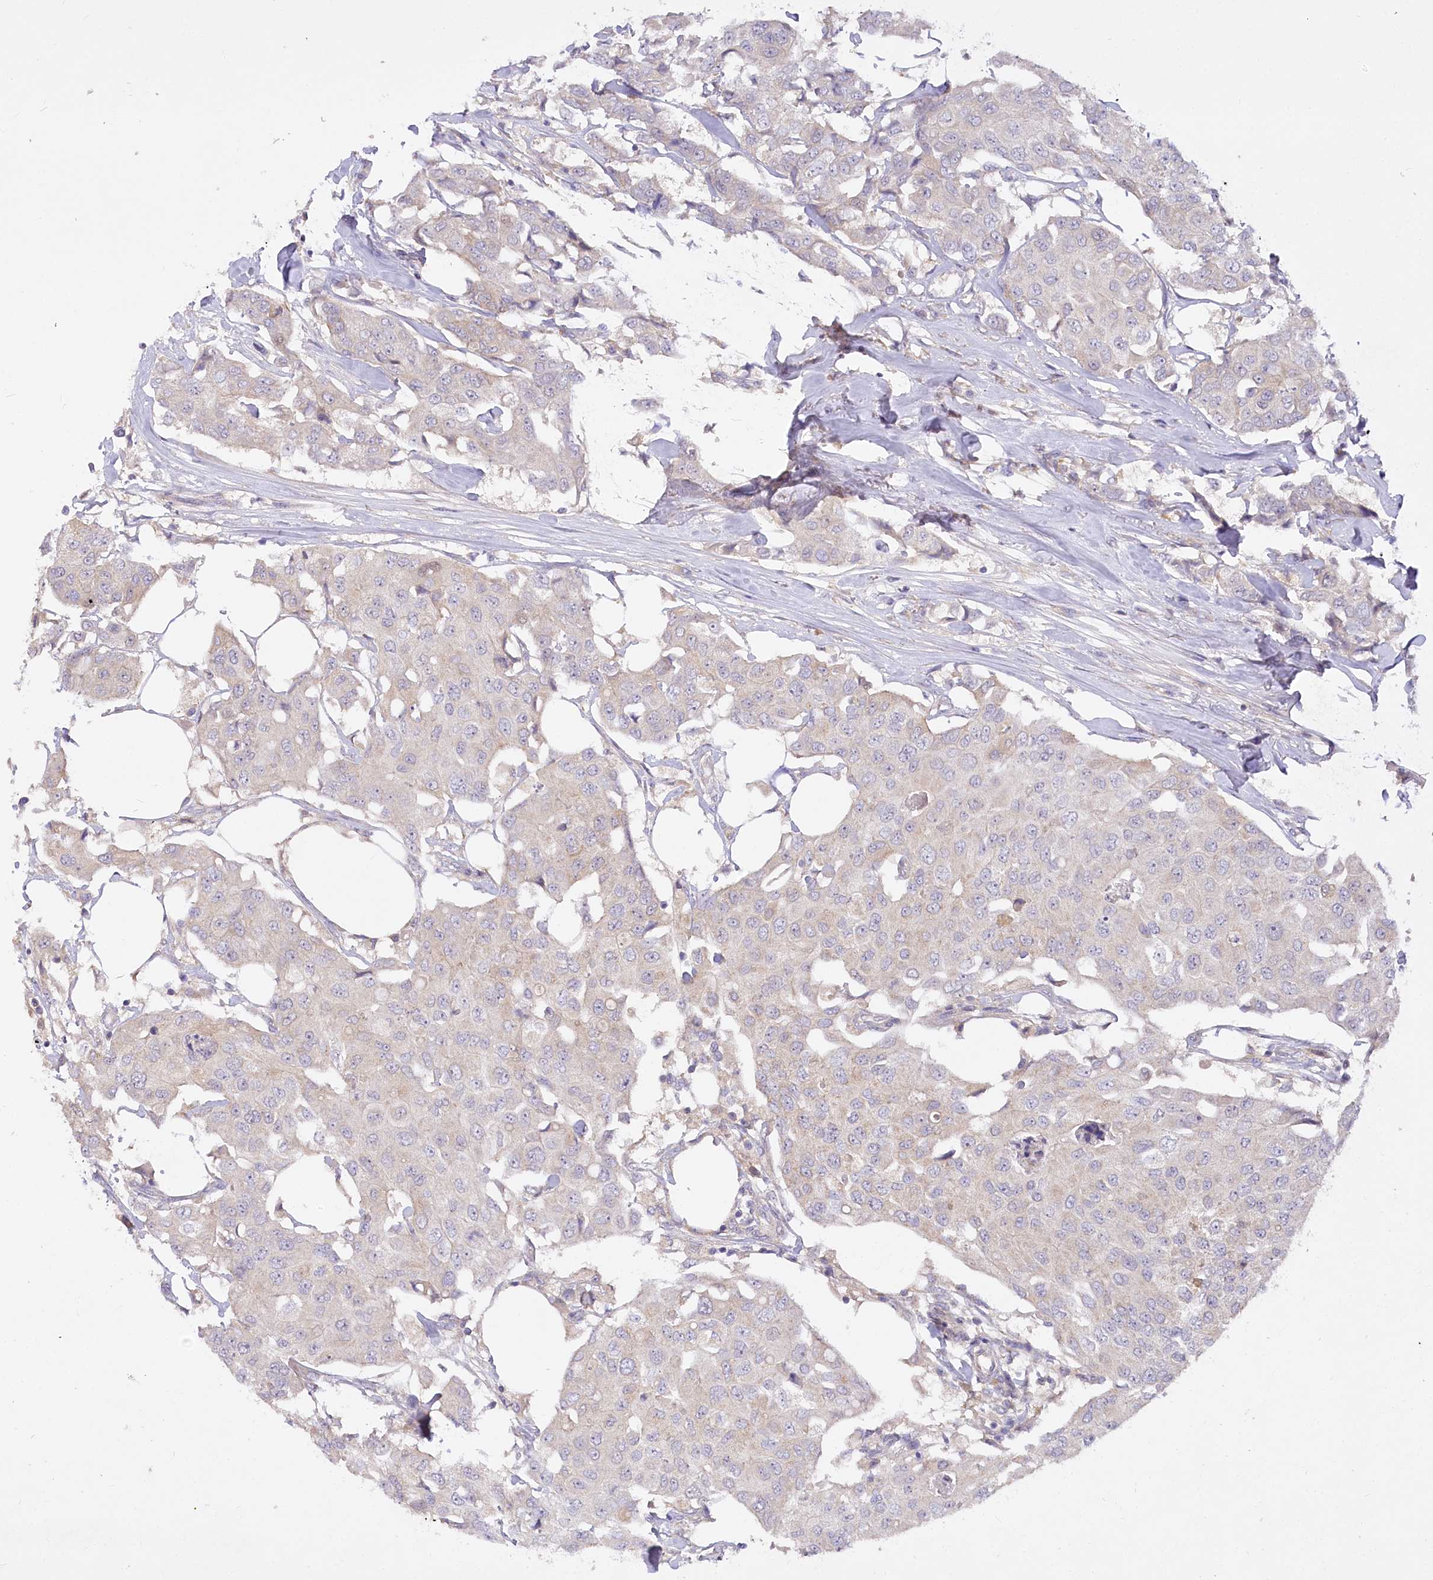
{"staining": {"intensity": "weak", "quantity": "<25%", "location": "cytoplasmic/membranous"}, "tissue": "breast cancer", "cell_type": "Tumor cells", "image_type": "cancer", "snomed": [{"axis": "morphology", "description": "Duct carcinoma"}, {"axis": "topography", "description": "Breast"}], "caption": "This is a micrograph of immunohistochemistry staining of invasive ductal carcinoma (breast), which shows no staining in tumor cells.", "gene": "EFHC2", "patient": {"sex": "female", "age": 80}}